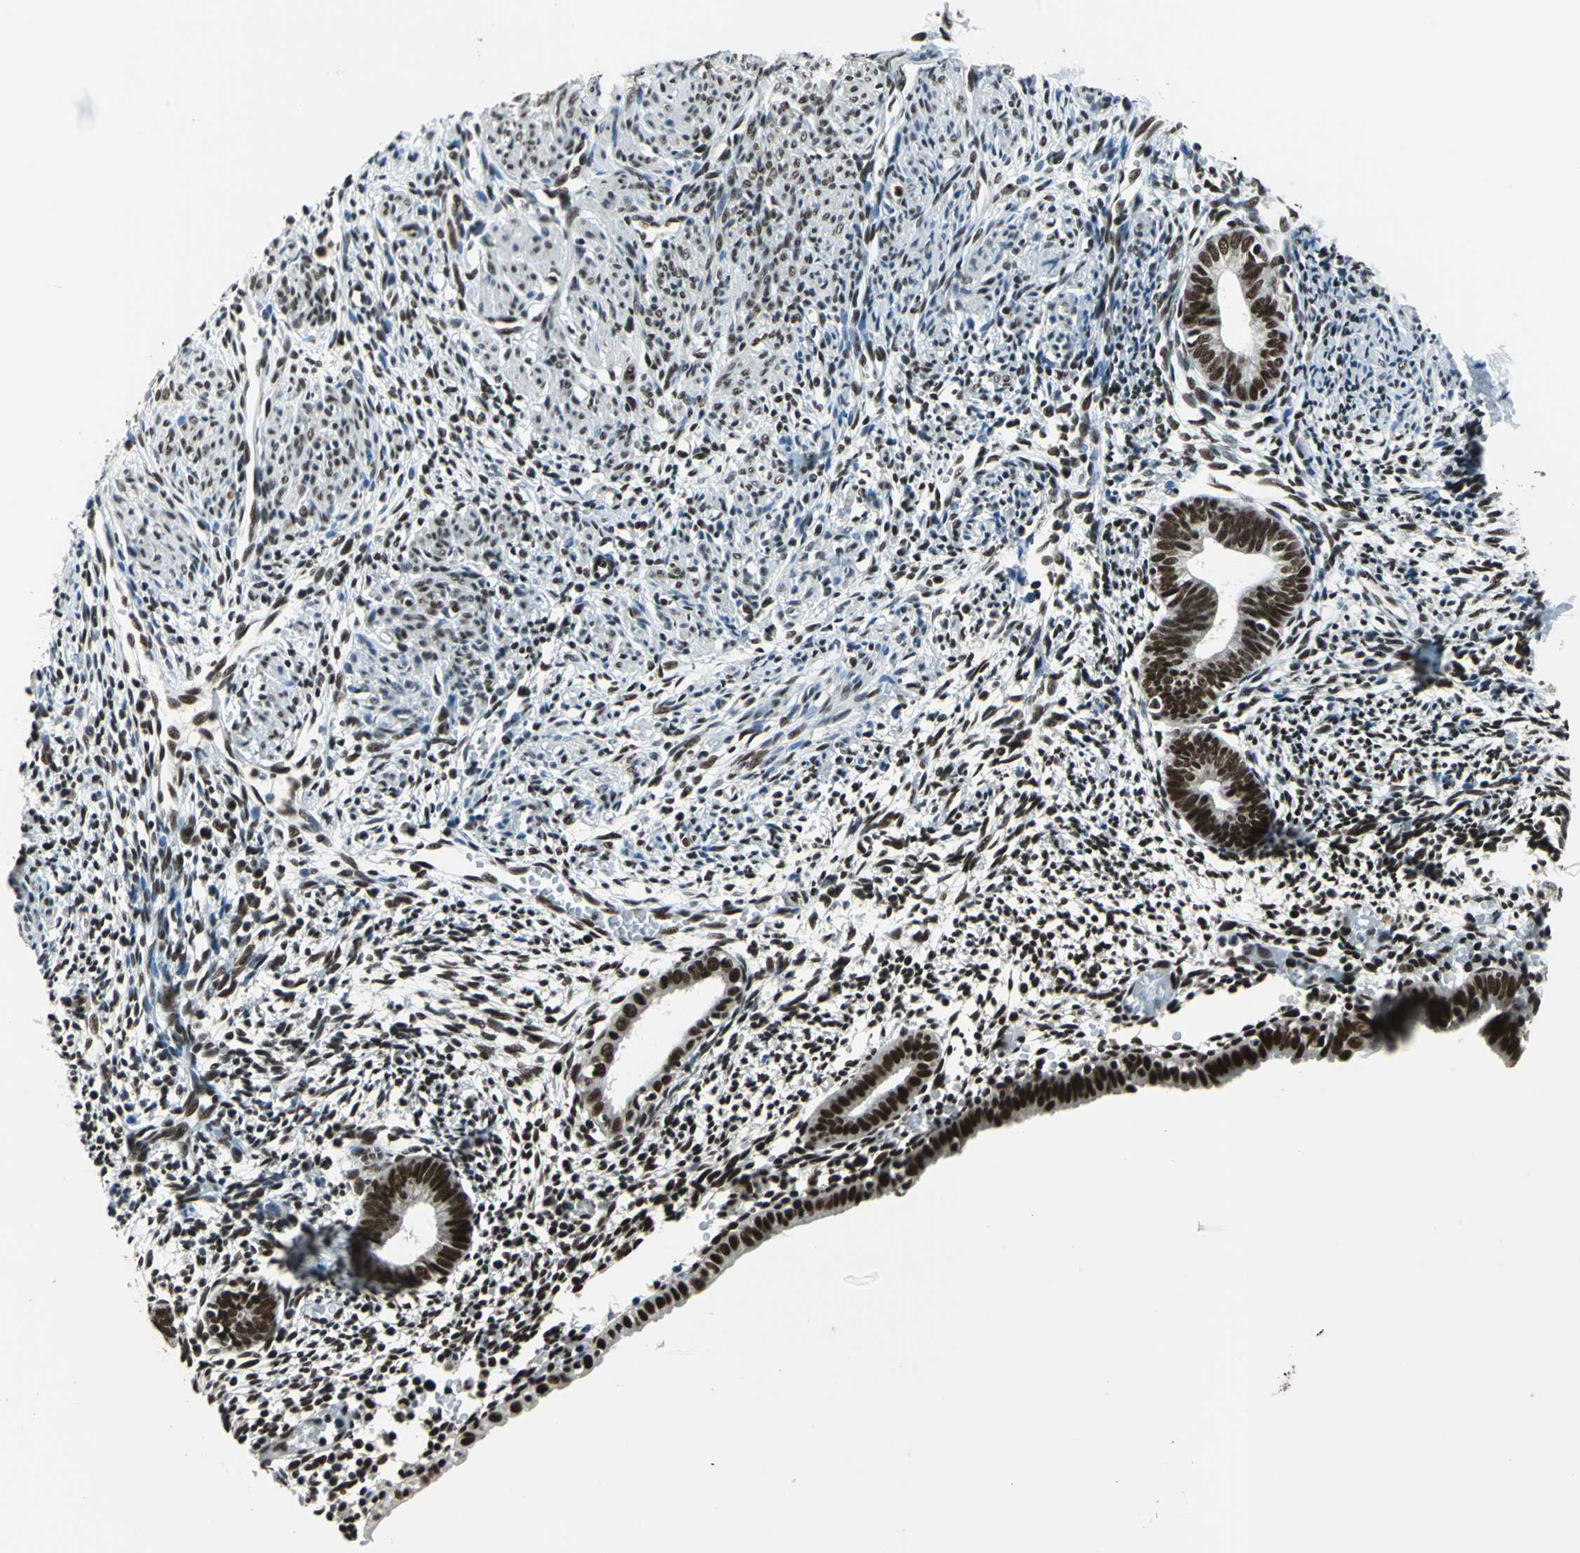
{"staining": {"intensity": "moderate", "quantity": "25%-75%", "location": "nuclear"}, "tissue": "endometrium", "cell_type": "Cells in endometrial stroma", "image_type": "normal", "snomed": [{"axis": "morphology", "description": "Normal tissue, NOS"}, {"axis": "morphology", "description": "Atrophy, NOS"}, {"axis": "topography", "description": "Uterus"}, {"axis": "topography", "description": "Endometrium"}], "caption": "Benign endometrium displays moderate nuclear staining in about 25%-75% of cells in endometrial stroma.", "gene": "BCLAF1", "patient": {"sex": "female", "age": 68}}